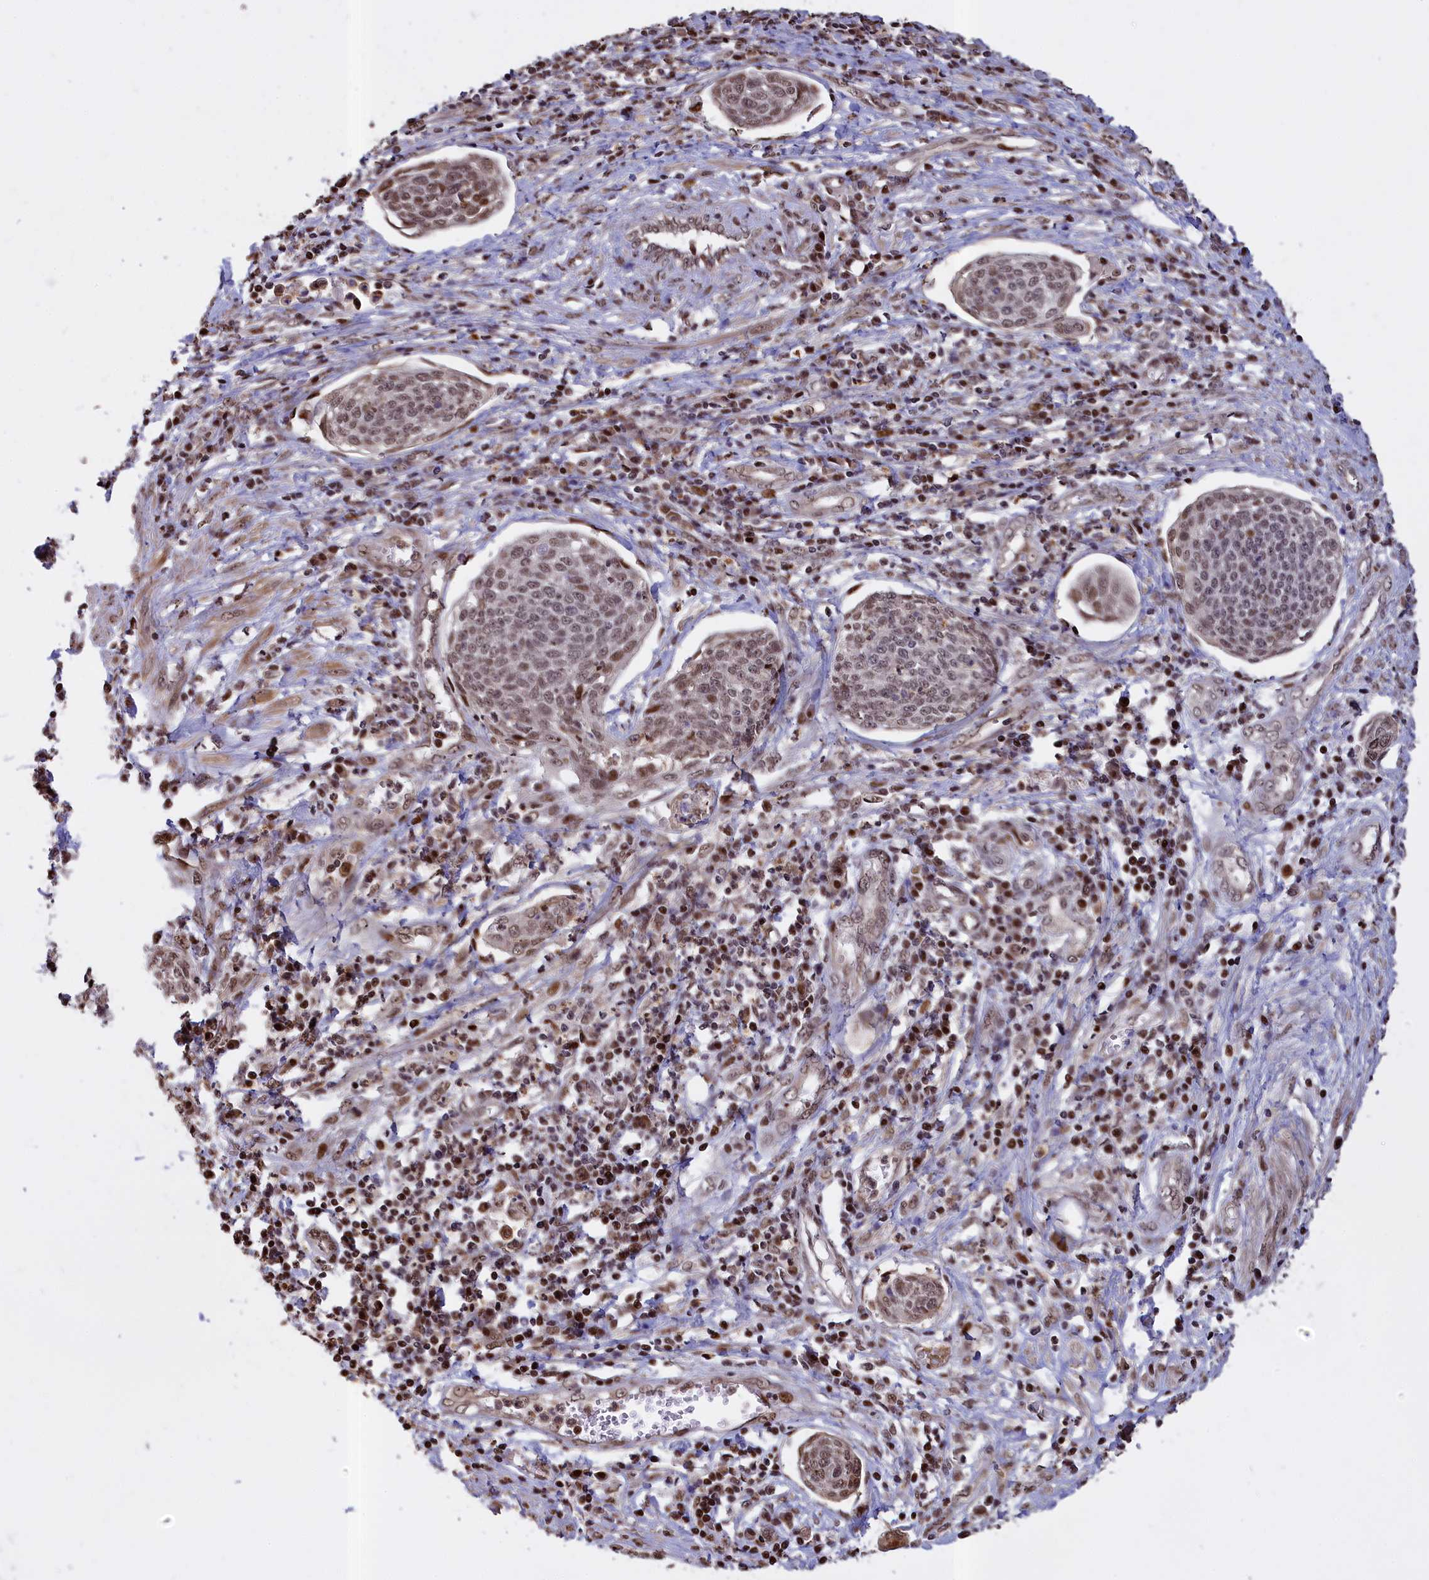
{"staining": {"intensity": "moderate", "quantity": ">75%", "location": "nuclear"}, "tissue": "cervical cancer", "cell_type": "Tumor cells", "image_type": "cancer", "snomed": [{"axis": "morphology", "description": "Squamous cell carcinoma, NOS"}, {"axis": "topography", "description": "Cervix"}], "caption": "Squamous cell carcinoma (cervical) stained for a protein (brown) reveals moderate nuclear positive positivity in about >75% of tumor cells.", "gene": "RELB", "patient": {"sex": "female", "age": 34}}